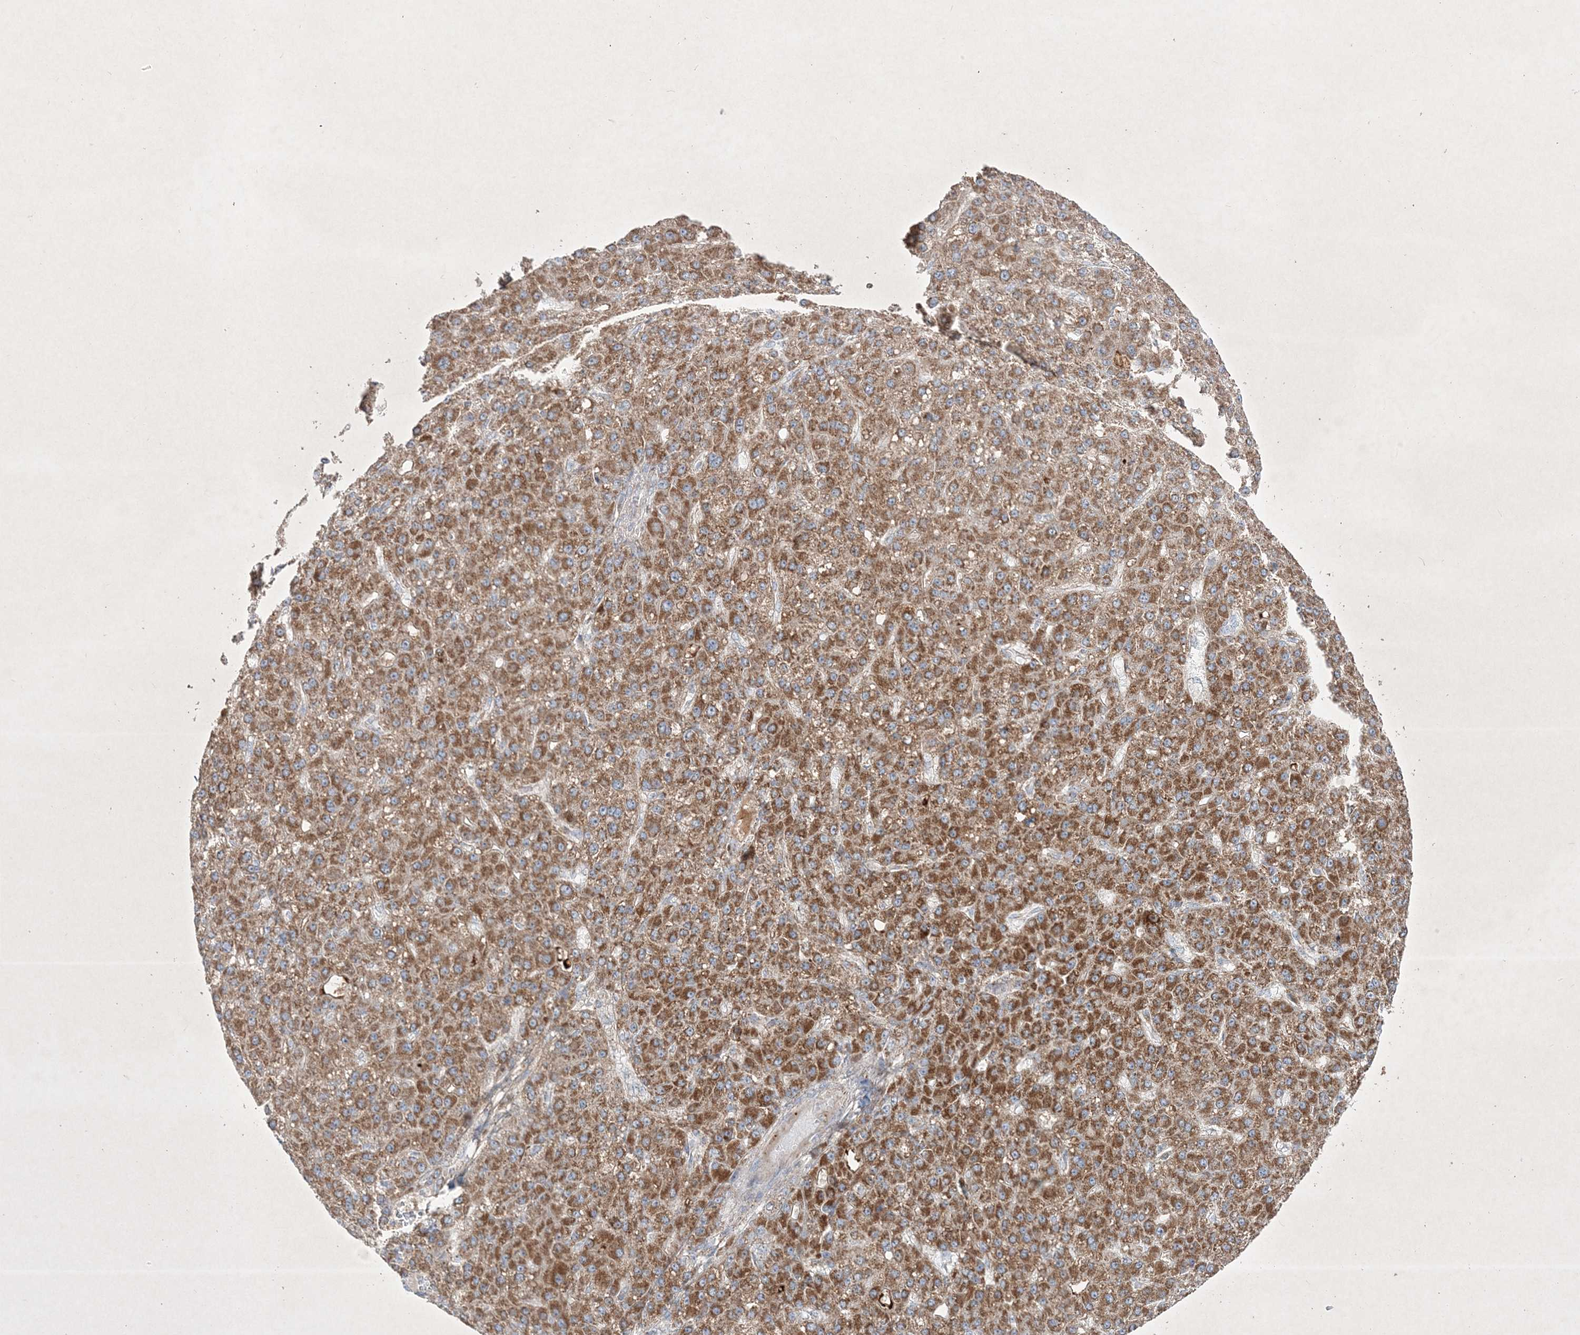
{"staining": {"intensity": "moderate", "quantity": ">75%", "location": "cytoplasmic/membranous"}, "tissue": "liver cancer", "cell_type": "Tumor cells", "image_type": "cancer", "snomed": [{"axis": "morphology", "description": "Carcinoma, Hepatocellular, NOS"}, {"axis": "topography", "description": "Liver"}], "caption": "High-magnification brightfield microscopy of liver cancer (hepatocellular carcinoma) stained with DAB (3,3'-diaminobenzidine) (brown) and counterstained with hematoxylin (blue). tumor cells exhibit moderate cytoplasmic/membranous staining is appreciated in about>75% of cells.", "gene": "RICTOR", "patient": {"sex": "male", "age": 67}}